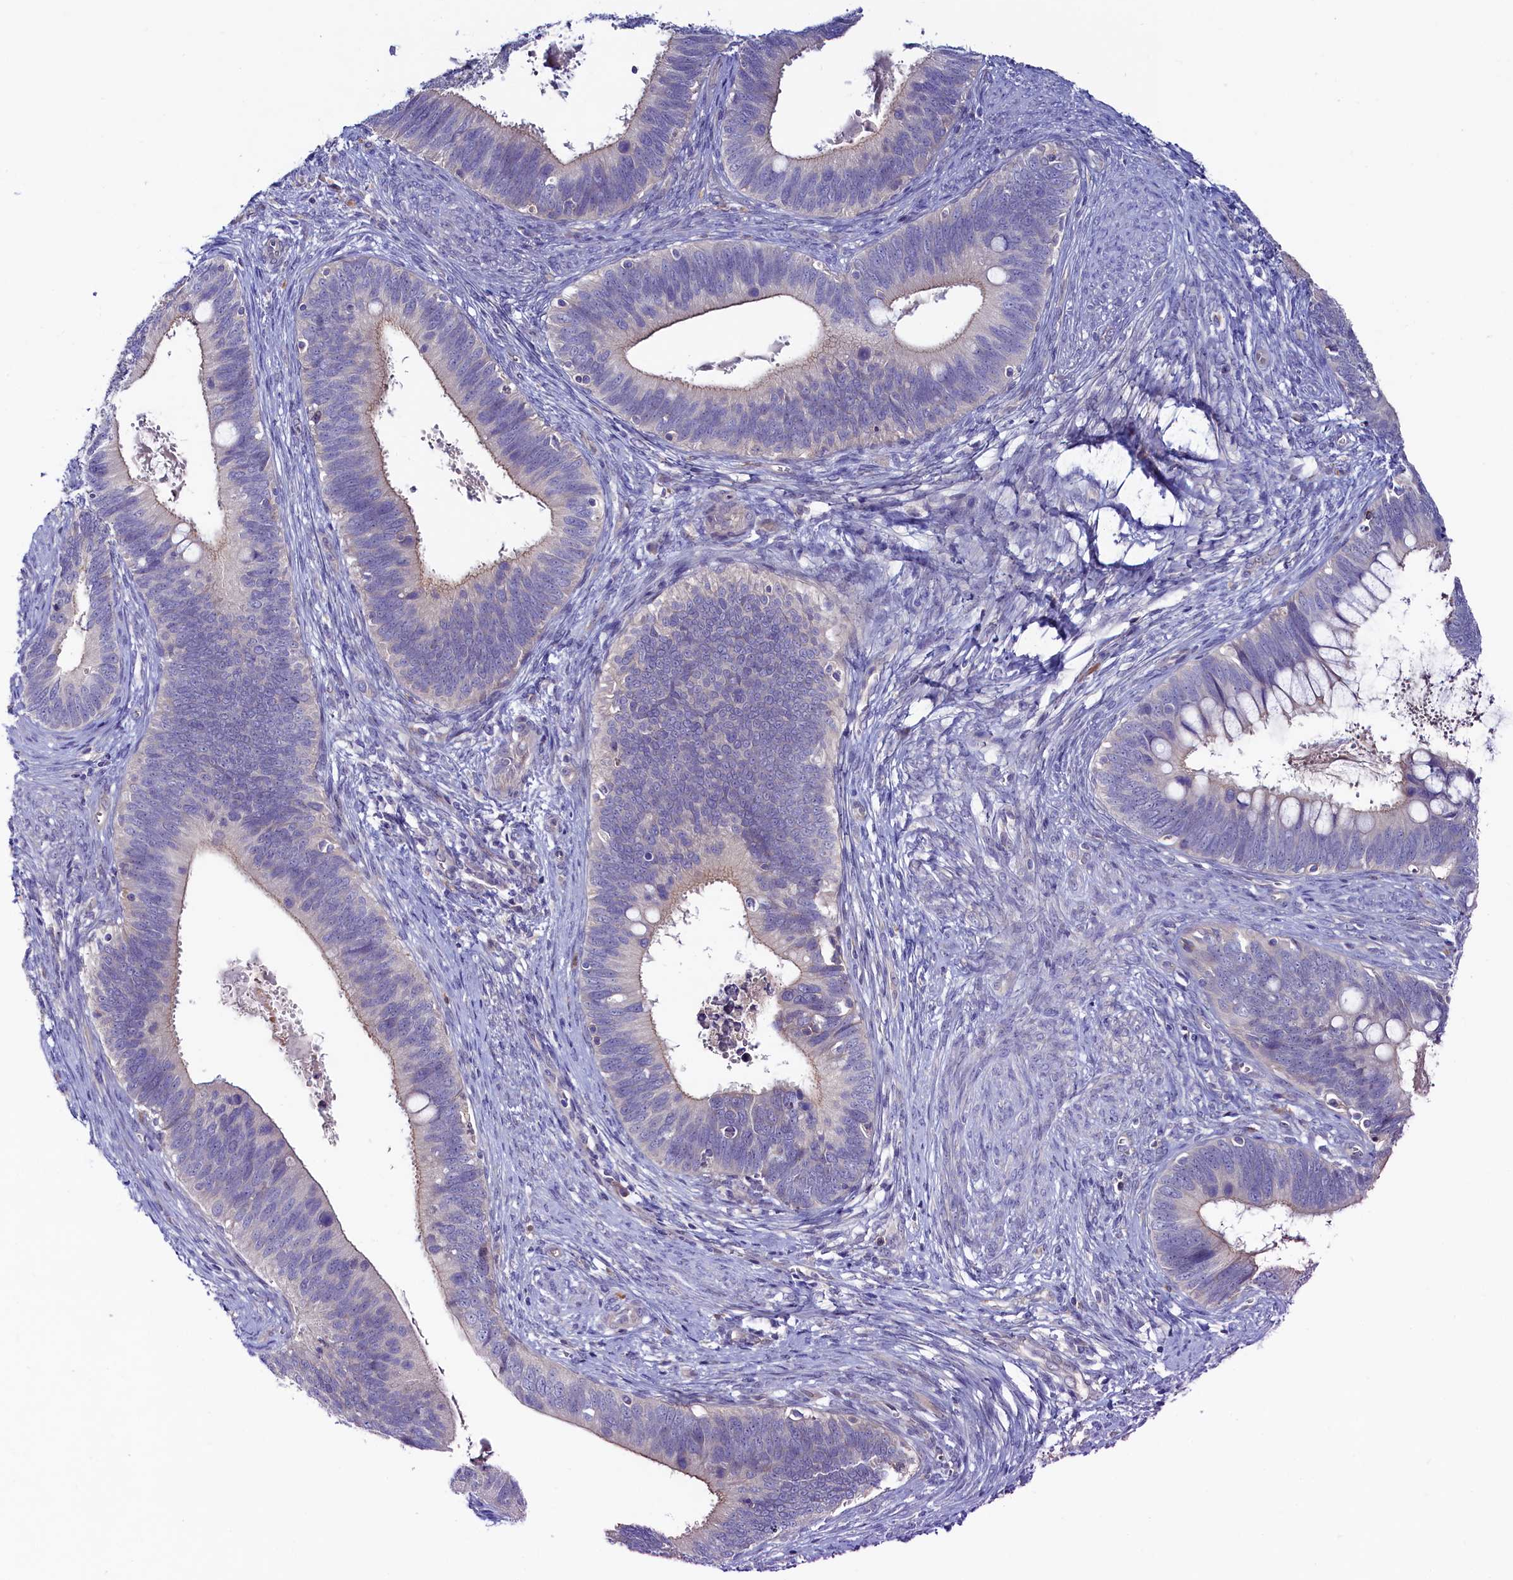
{"staining": {"intensity": "weak", "quantity": "<25%", "location": "cytoplasmic/membranous"}, "tissue": "cervical cancer", "cell_type": "Tumor cells", "image_type": "cancer", "snomed": [{"axis": "morphology", "description": "Adenocarcinoma, NOS"}, {"axis": "topography", "description": "Cervix"}], "caption": "Tumor cells show no significant expression in cervical adenocarcinoma.", "gene": "ASTE1", "patient": {"sex": "female", "age": 42}}